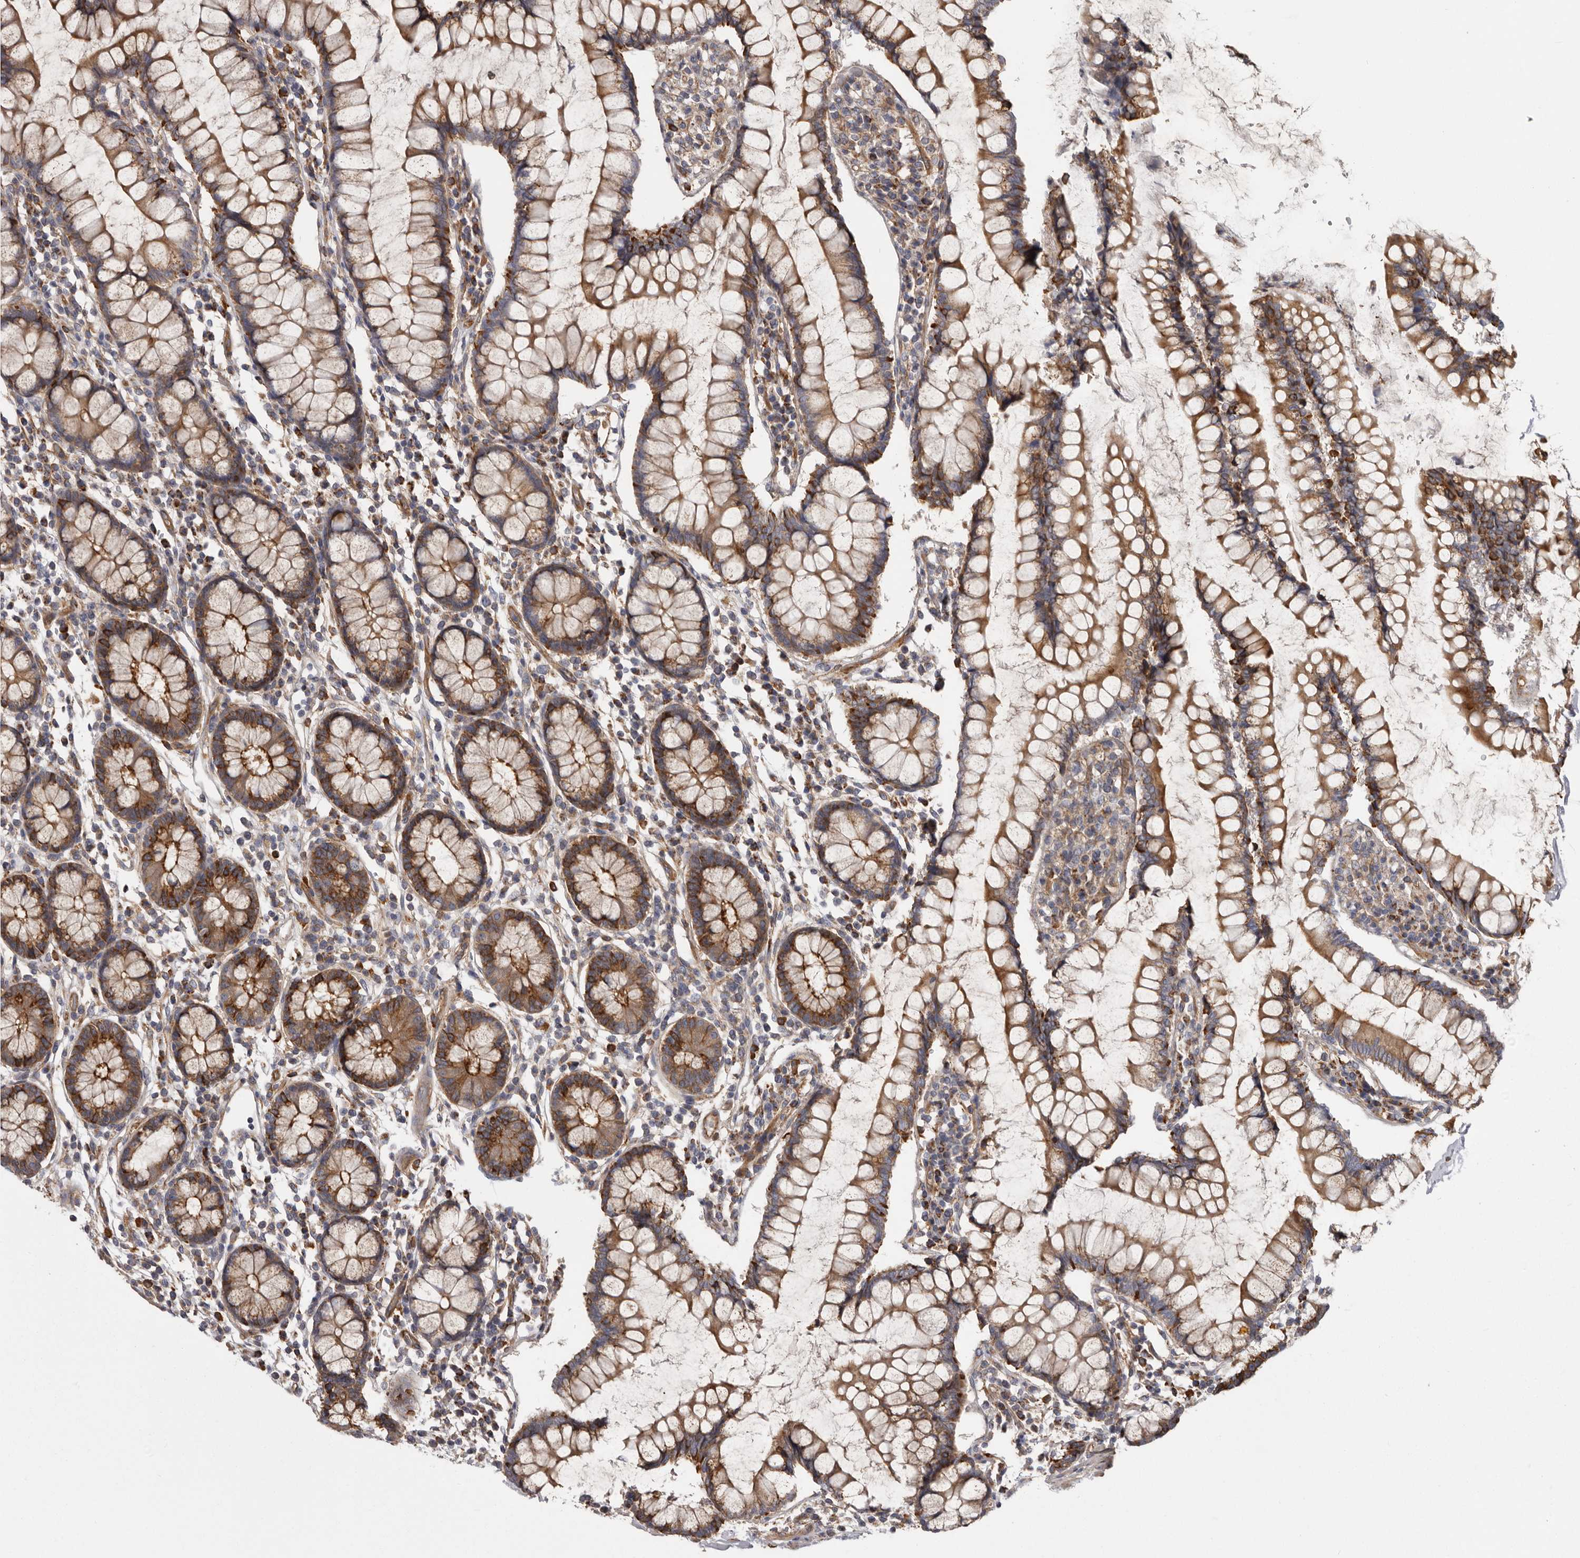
{"staining": {"intensity": "moderate", "quantity": ">75%", "location": "cytoplasmic/membranous"}, "tissue": "colon", "cell_type": "Endothelial cells", "image_type": "normal", "snomed": [{"axis": "morphology", "description": "Normal tissue, NOS"}, {"axis": "topography", "description": "Colon"}], "caption": "Endothelial cells demonstrate medium levels of moderate cytoplasmic/membranous positivity in about >75% of cells in normal colon.", "gene": "ENAH", "patient": {"sex": "female", "age": 79}}